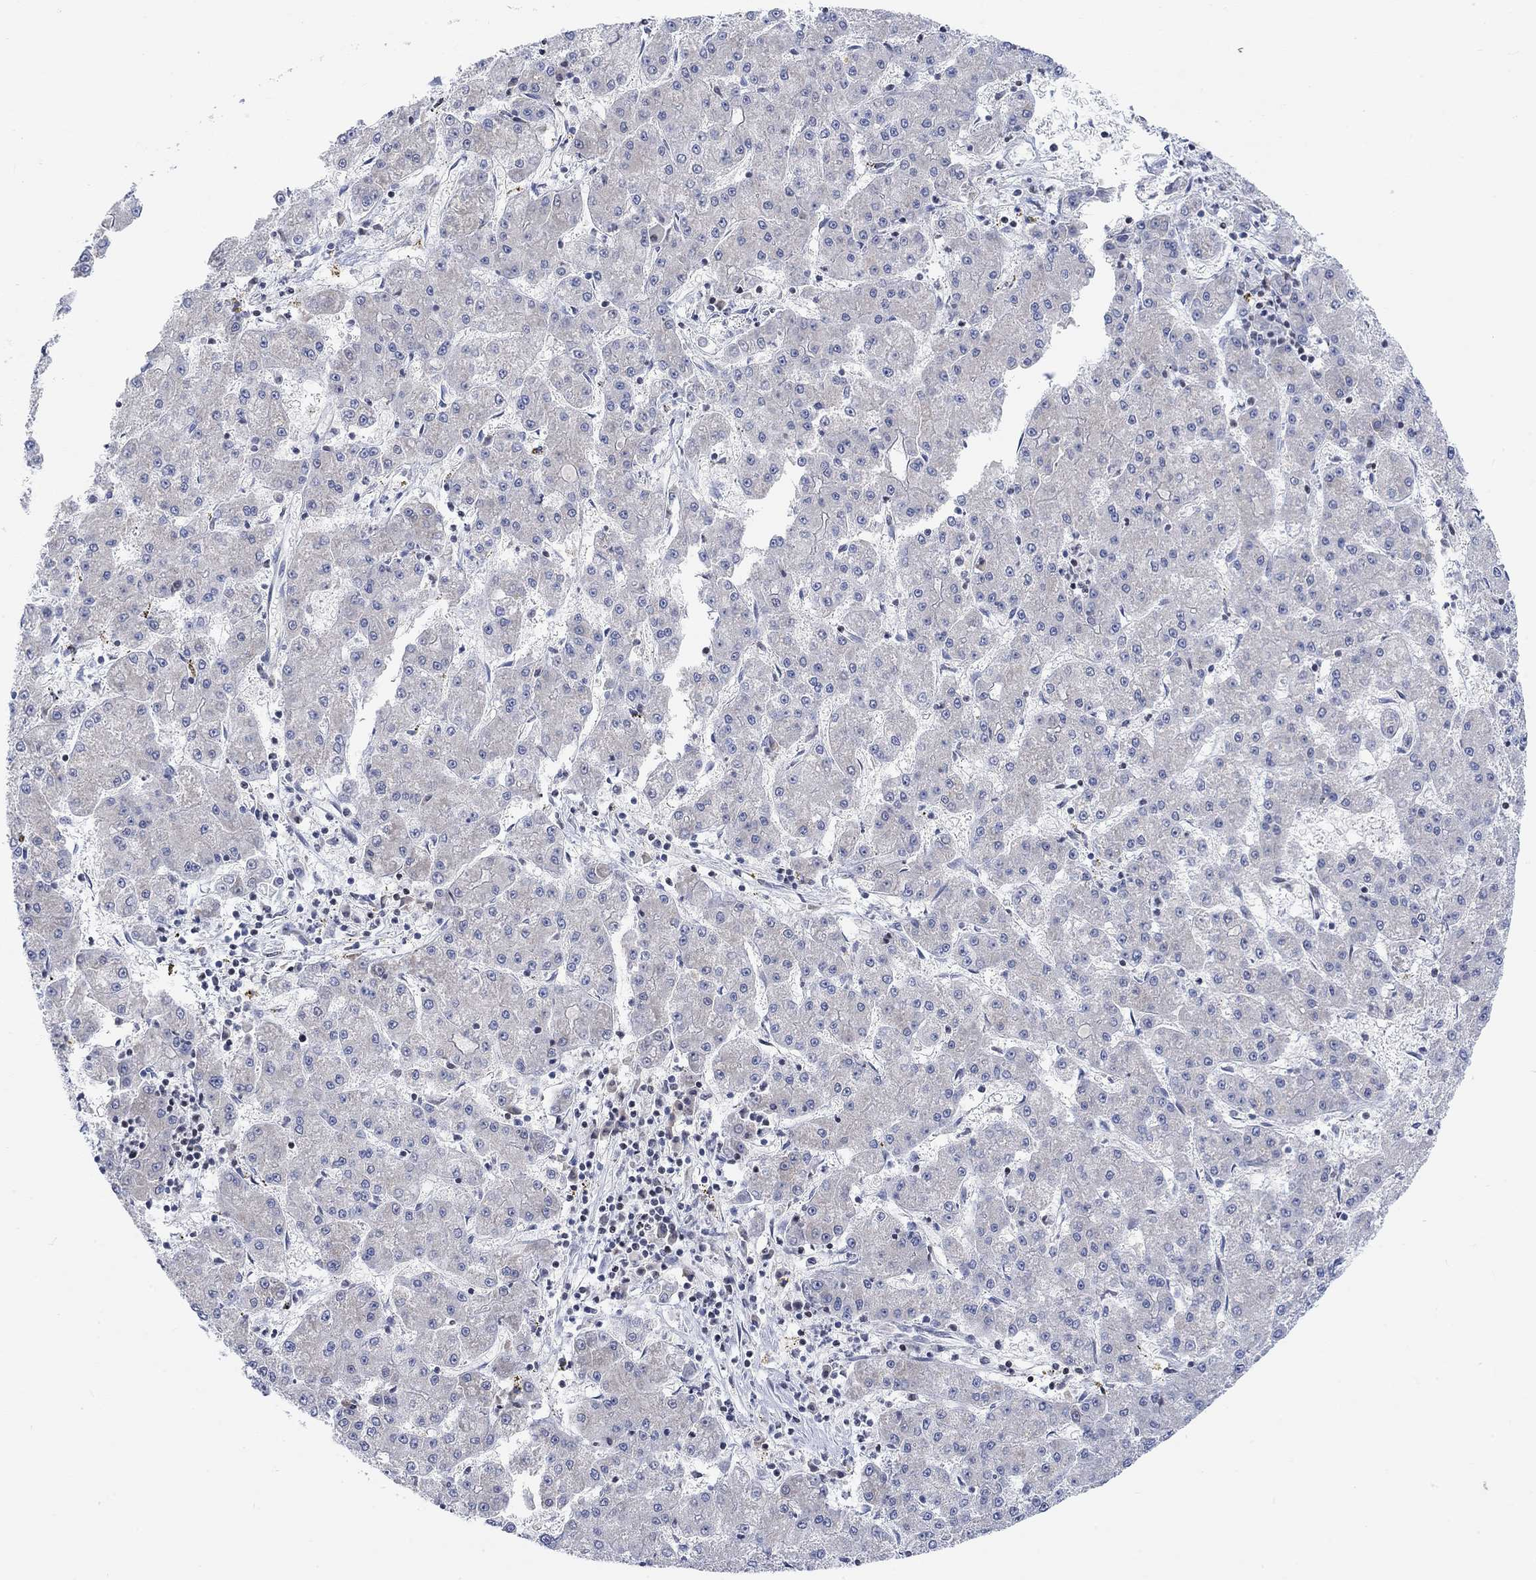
{"staining": {"intensity": "negative", "quantity": "none", "location": "none"}, "tissue": "liver cancer", "cell_type": "Tumor cells", "image_type": "cancer", "snomed": [{"axis": "morphology", "description": "Carcinoma, Hepatocellular, NOS"}, {"axis": "topography", "description": "Liver"}], "caption": "Tumor cells are negative for brown protein staining in hepatocellular carcinoma (liver).", "gene": "ATP6V1E2", "patient": {"sex": "male", "age": 73}}